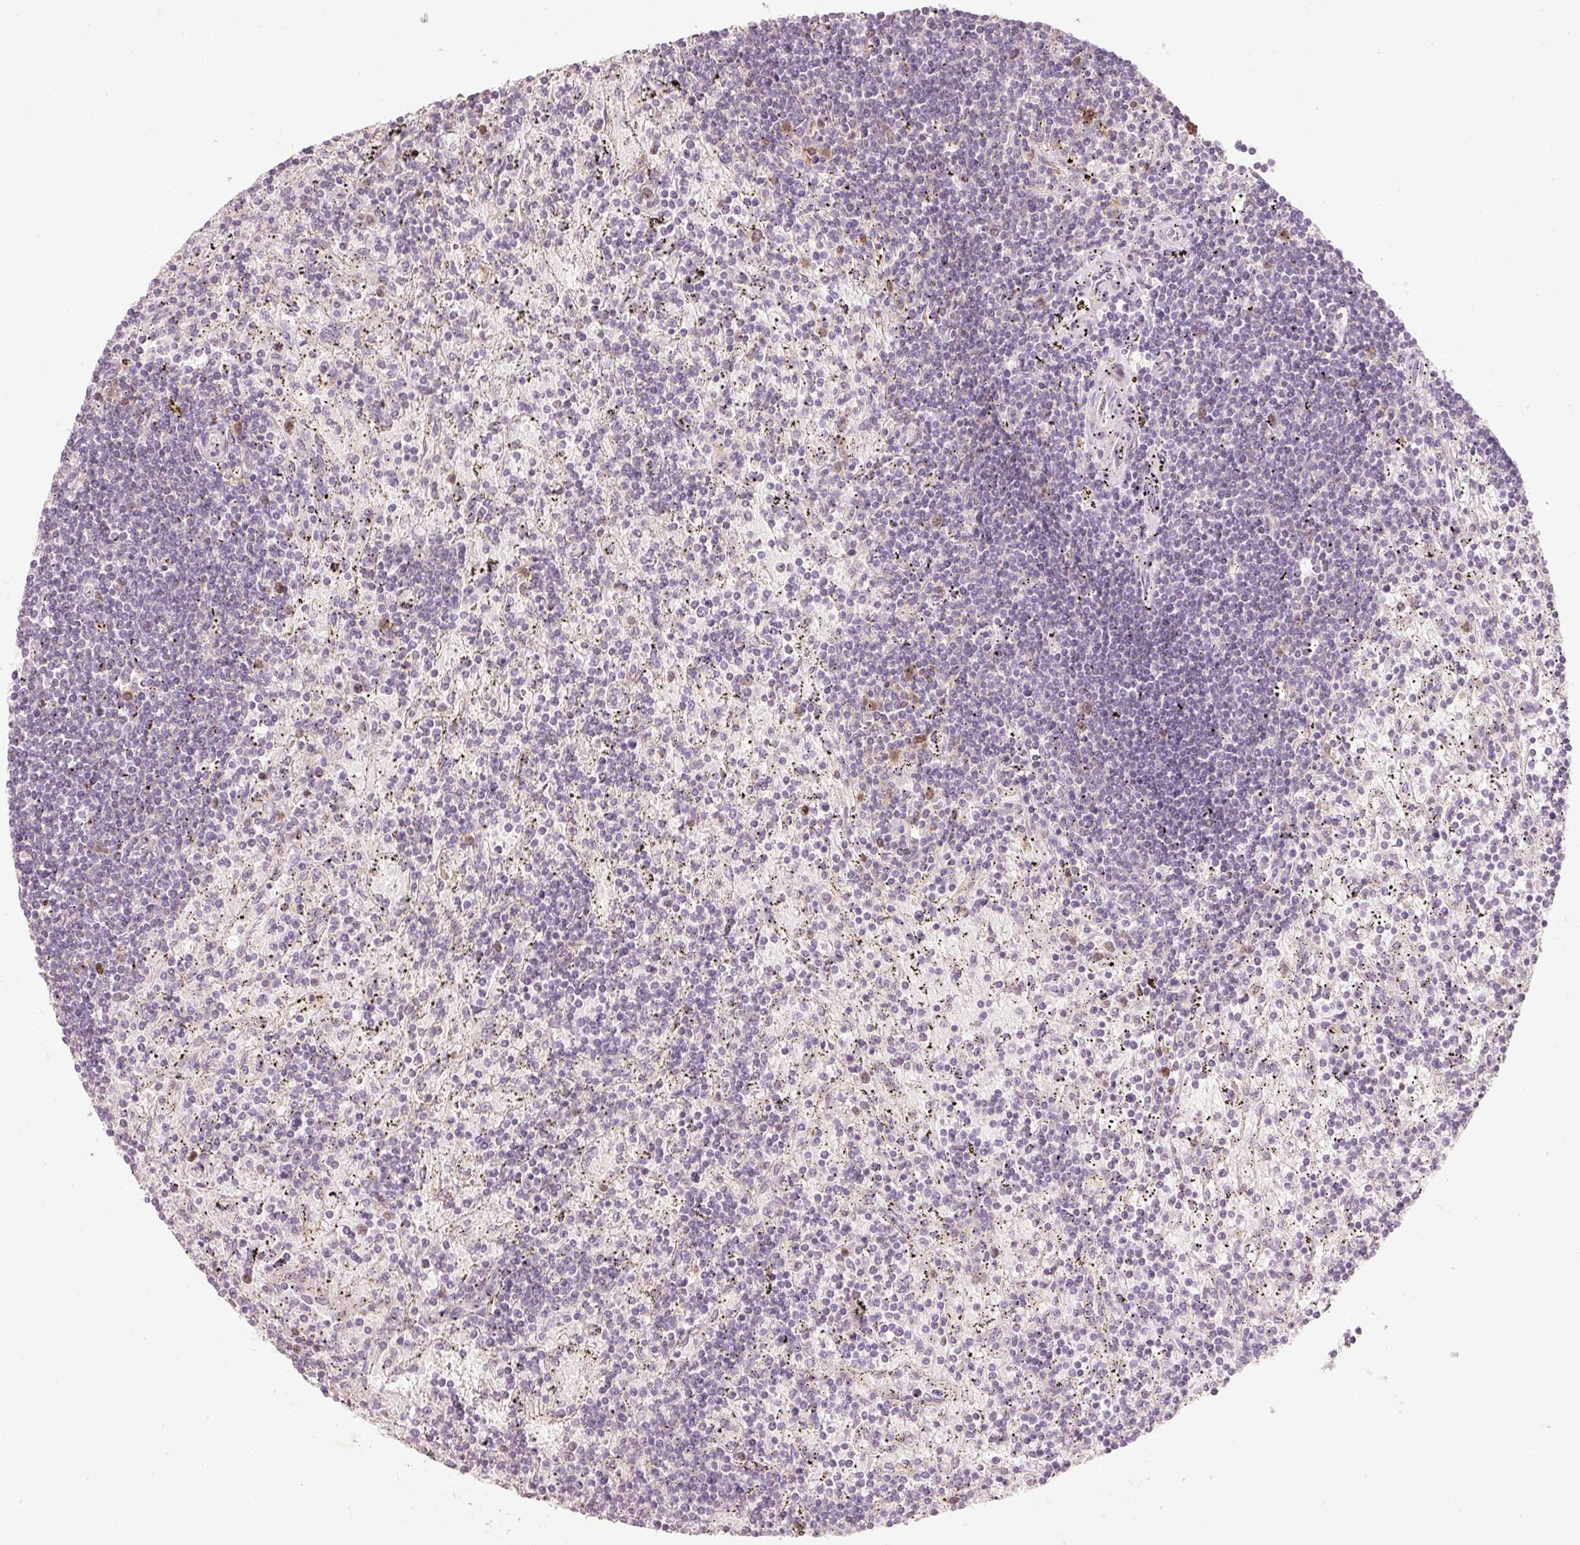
{"staining": {"intensity": "negative", "quantity": "none", "location": "none"}, "tissue": "lymphoma", "cell_type": "Tumor cells", "image_type": "cancer", "snomed": [{"axis": "morphology", "description": "Malignant lymphoma, non-Hodgkin's type, Low grade"}, {"axis": "topography", "description": "Spleen"}], "caption": "IHC of human malignant lymphoma, non-Hodgkin's type (low-grade) displays no positivity in tumor cells. (Stains: DAB immunohistochemistry with hematoxylin counter stain, Microscopy: brightfield microscopy at high magnification).", "gene": "TREX2", "patient": {"sex": "male", "age": 76}}